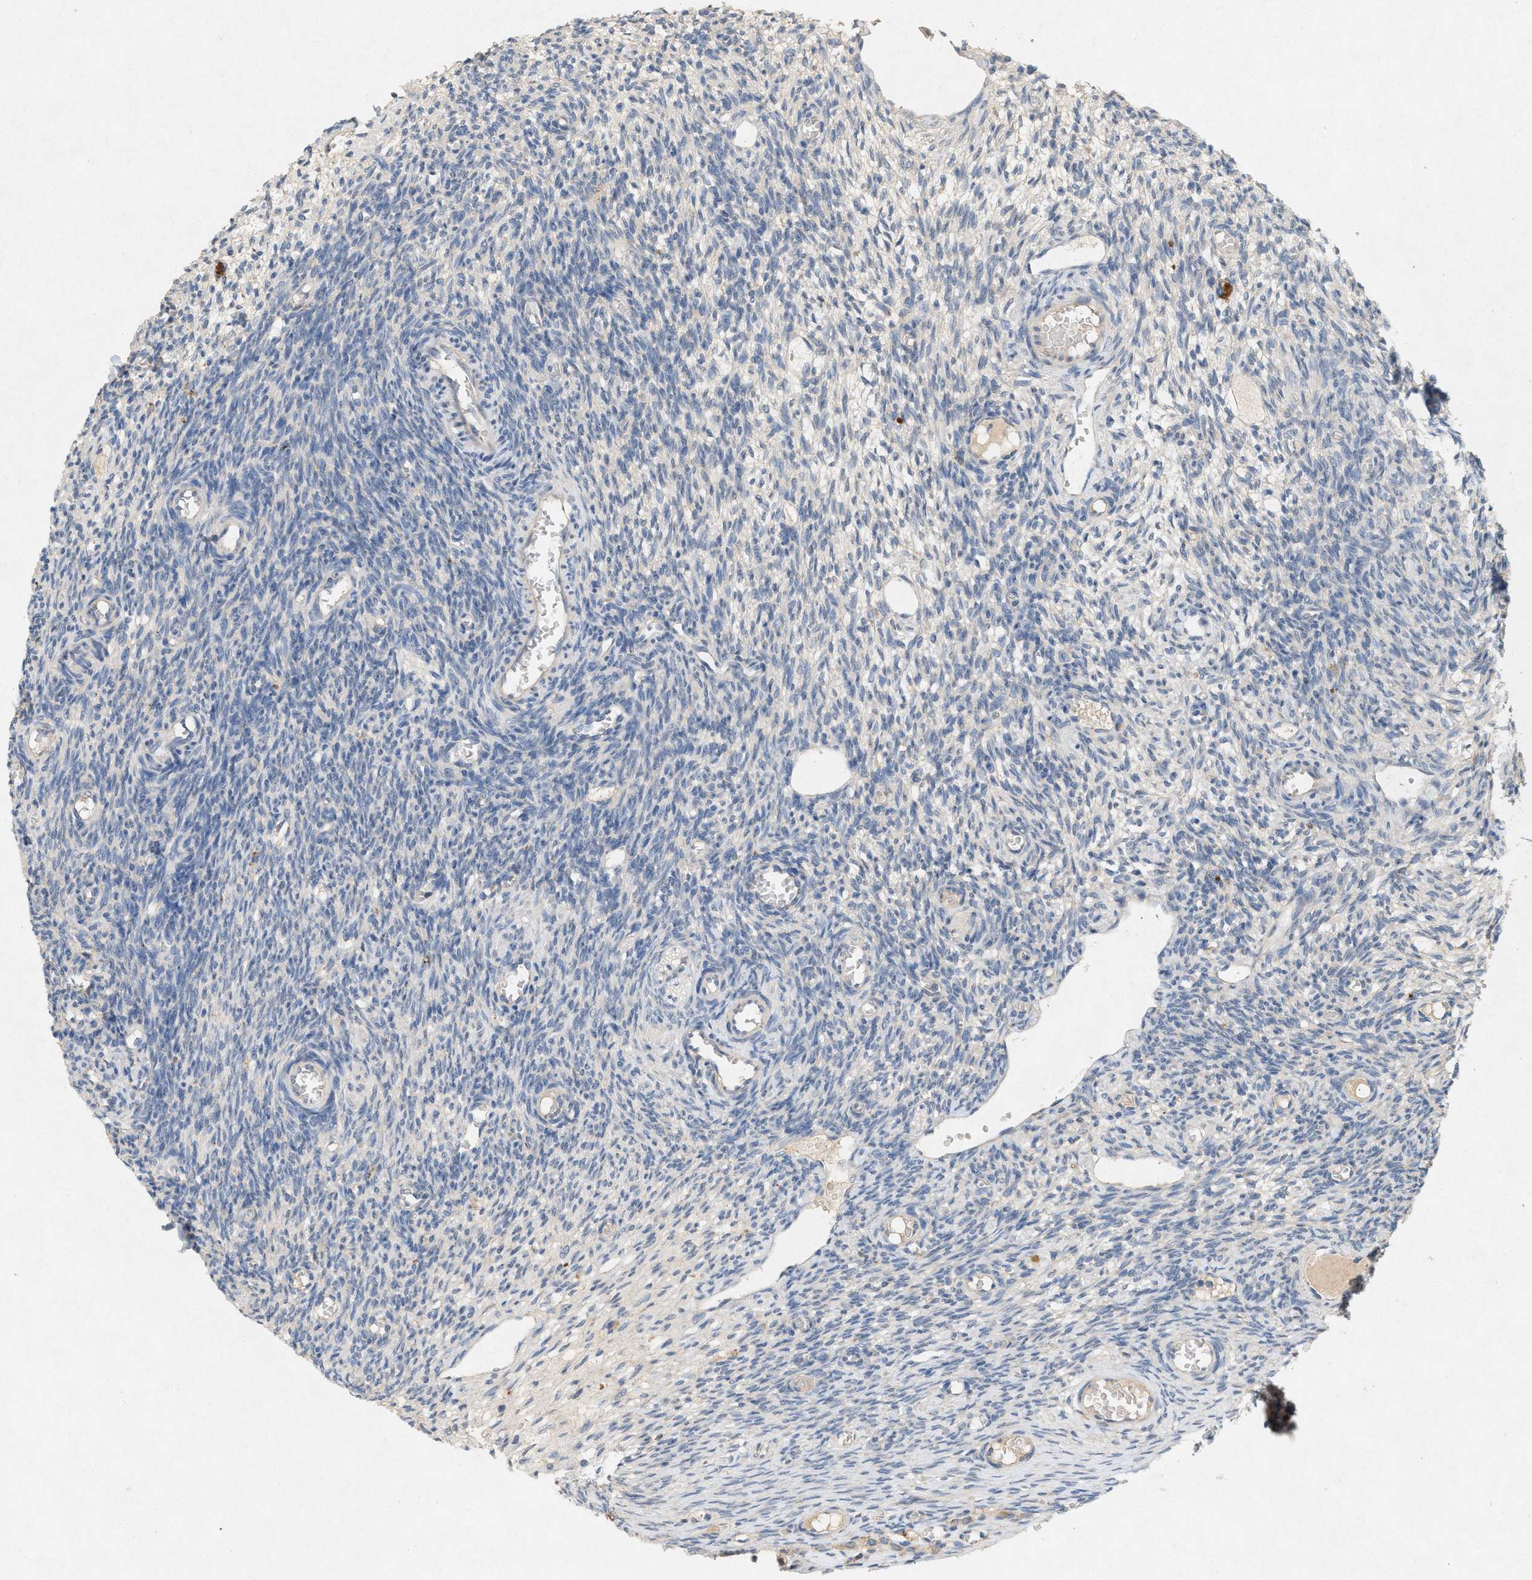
{"staining": {"intensity": "negative", "quantity": "none", "location": "none"}, "tissue": "ovary", "cell_type": "Ovarian stroma cells", "image_type": "normal", "snomed": [{"axis": "morphology", "description": "Normal tissue, NOS"}, {"axis": "topography", "description": "Ovary"}], "caption": "This is a photomicrograph of immunohistochemistry staining of normal ovary, which shows no positivity in ovarian stroma cells.", "gene": "DCAF7", "patient": {"sex": "female", "age": 27}}